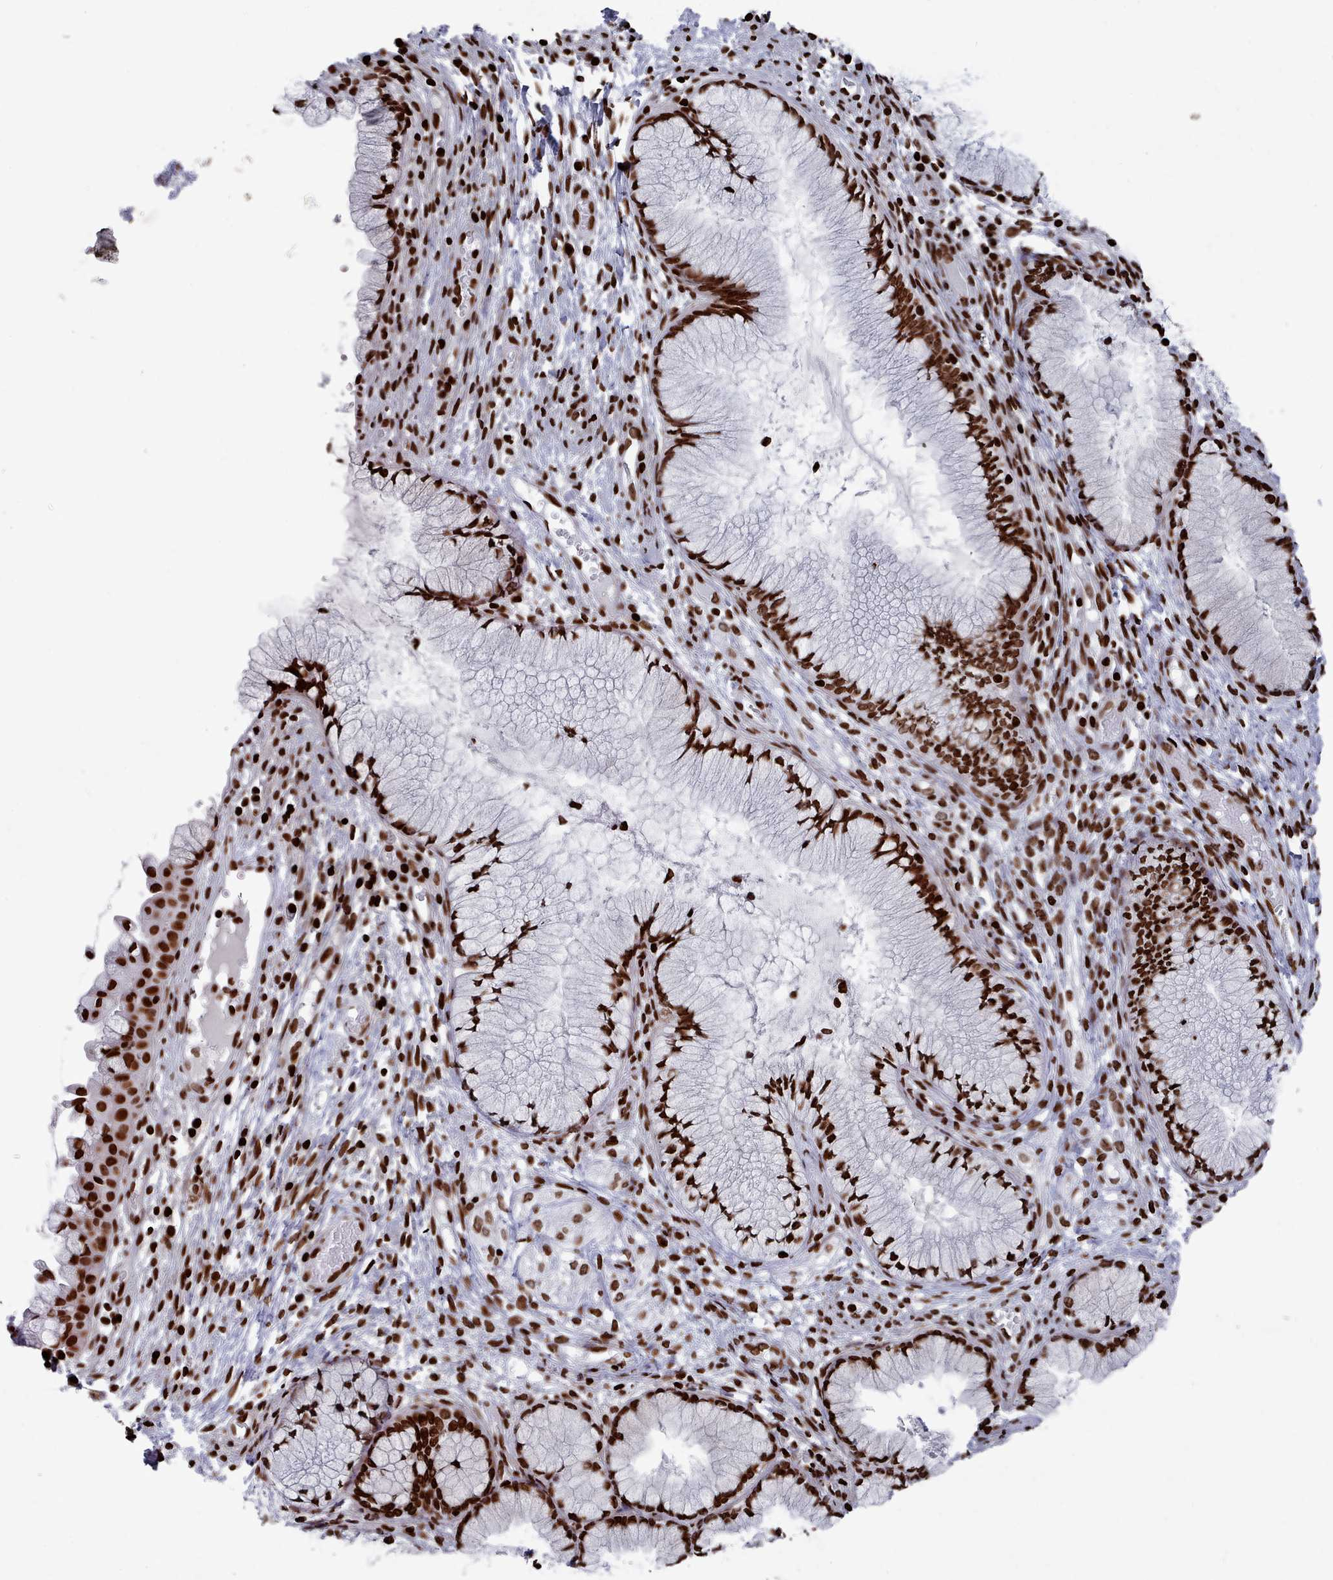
{"staining": {"intensity": "strong", "quantity": ">75%", "location": "nuclear"}, "tissue": "cervix", "cell_type": "Glandular cells", "image_type": "normal", "snomed": [{"axis": "morphology", "description": "Normal tissue, NOS"}, {"axis": "topography", "description": "Cervix"}], "caption": "This histopathology image displays benign cervix stained with IHC to label a protein in brown. The nuclear of glandular cells show strong positivity for the protein. Nuclei are counter-stained blue.", "gene": "PCDHB11", "patient": {"sex": "female", "age": 42}}